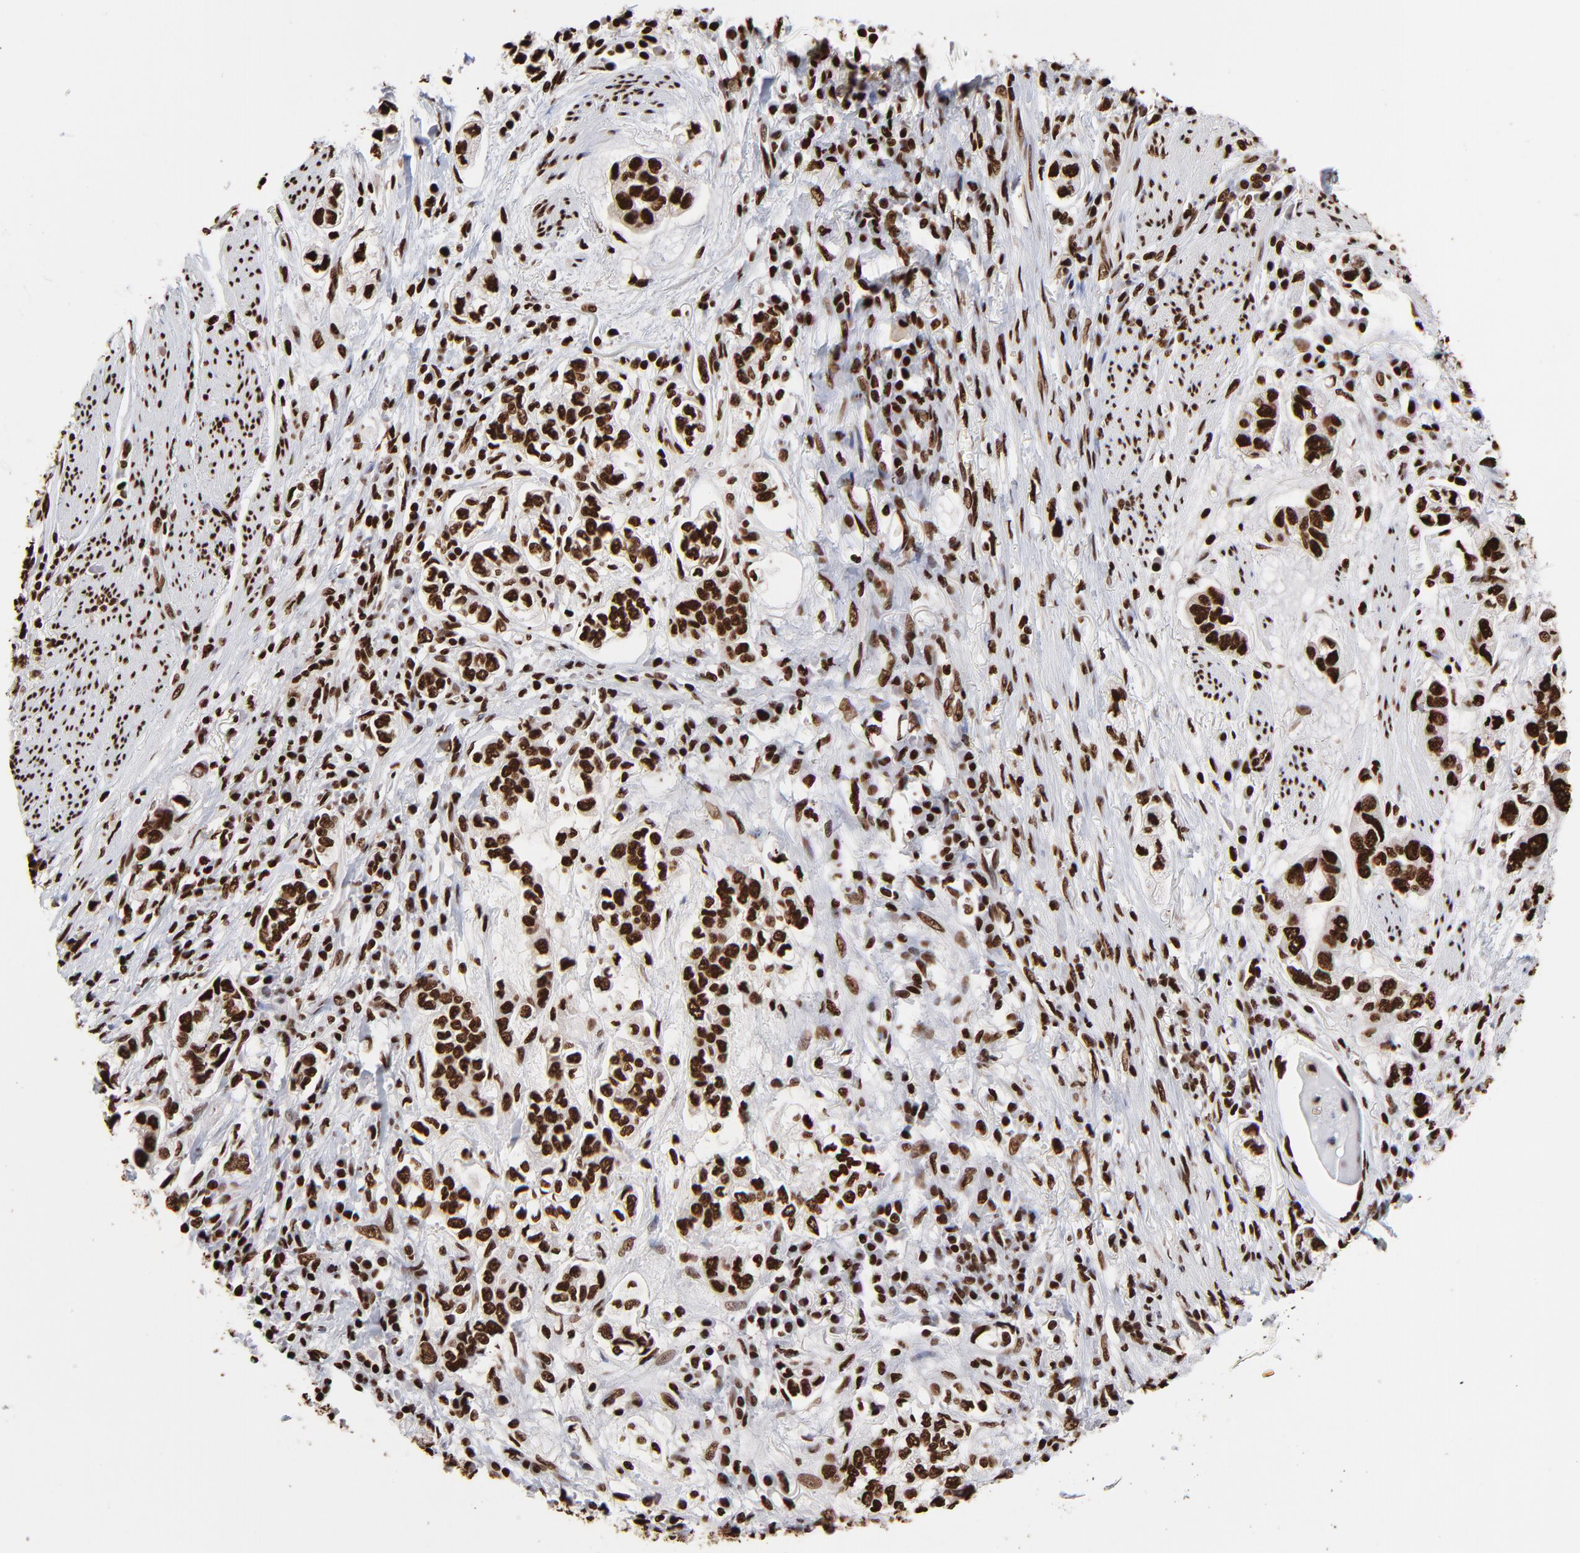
{"staining": {"intensity": "strong", "quantity": ">75%", "location": "nuclear"}, "tissue": "stomach cancer", "cell_type": "Tumor cells", "image_type": "cancer", "snomed": [{"axis": "morphology", "description": "Adenocarcinoma, NOS"}, {"axis": "topography", "description": "Stomach, lower"}], "caption": "Protein staining exhibits strong nuclear positivity in approximately >75% of tumor cells in stomach cancer. The staining is performed using DAB (3,3'-diaminobenzidine) brown chromogen to label protein expression. The nuclei are counter-stained blue using hematoxylin.", "gene": "ZNF544", "patient": {"sex": "female", "age": 93}}